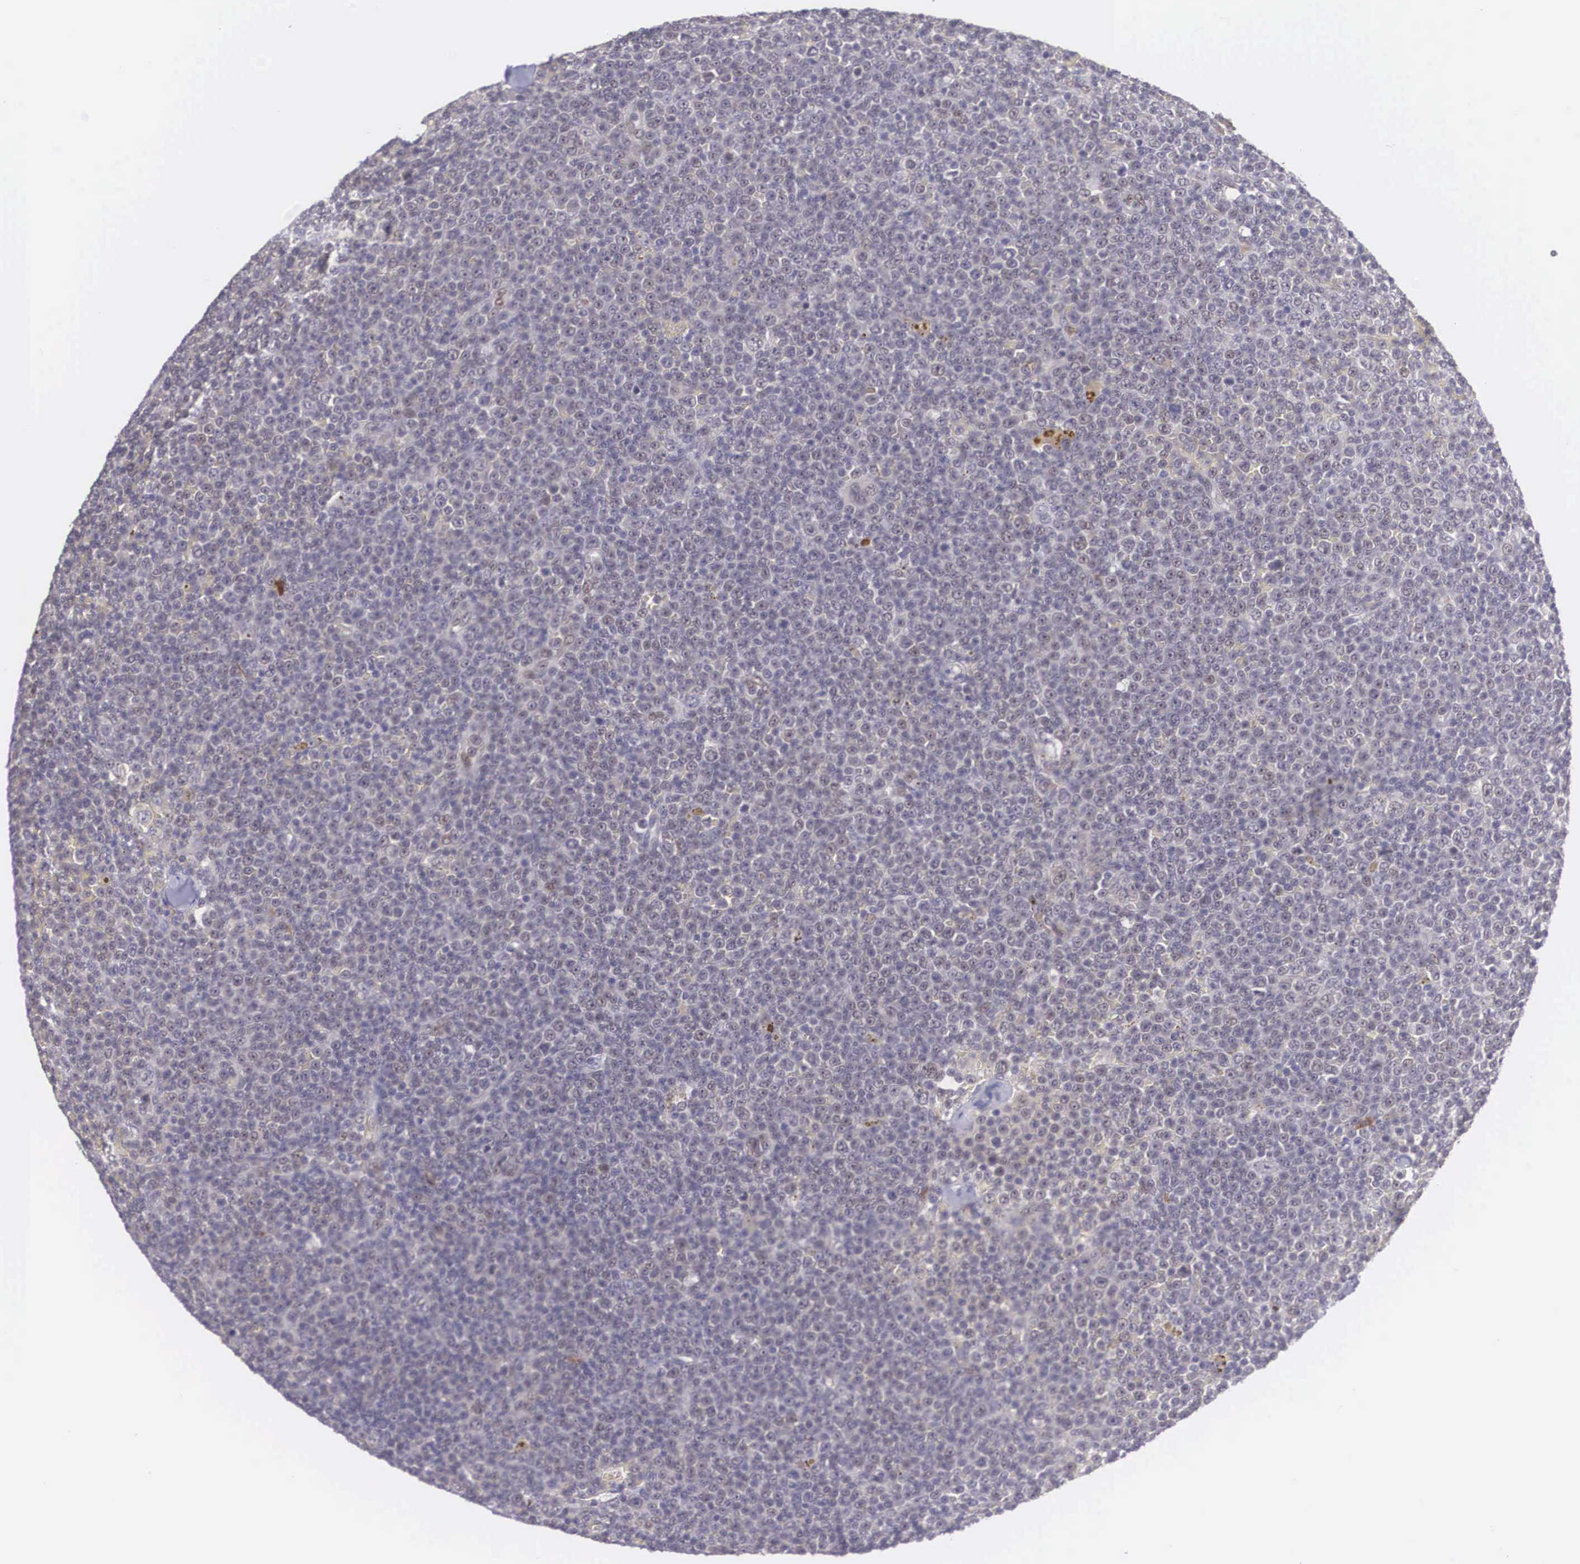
{"staining": {"intensity": "weak", "quantity": "25%-75%", "location": "cytoplasmic/membranous,nuclear"}, "tissue": "lymphoma", "cell_type": "Tumor cells", "image_type": "cancer", "snomed": [{"axis": "morphology", "description": "Malignant lymphoma, non-Hodgkin's type, Low grade"}, {"axis": "topography", "description": "Lymph node"}], "caption": "Weak cytoplasmic/membranous and nuclear protein expression is identified in about 25%-75% of tumor cells in lymphoma.", "gene": "NINL", "patient": {"sex": "male", "age": 50}}